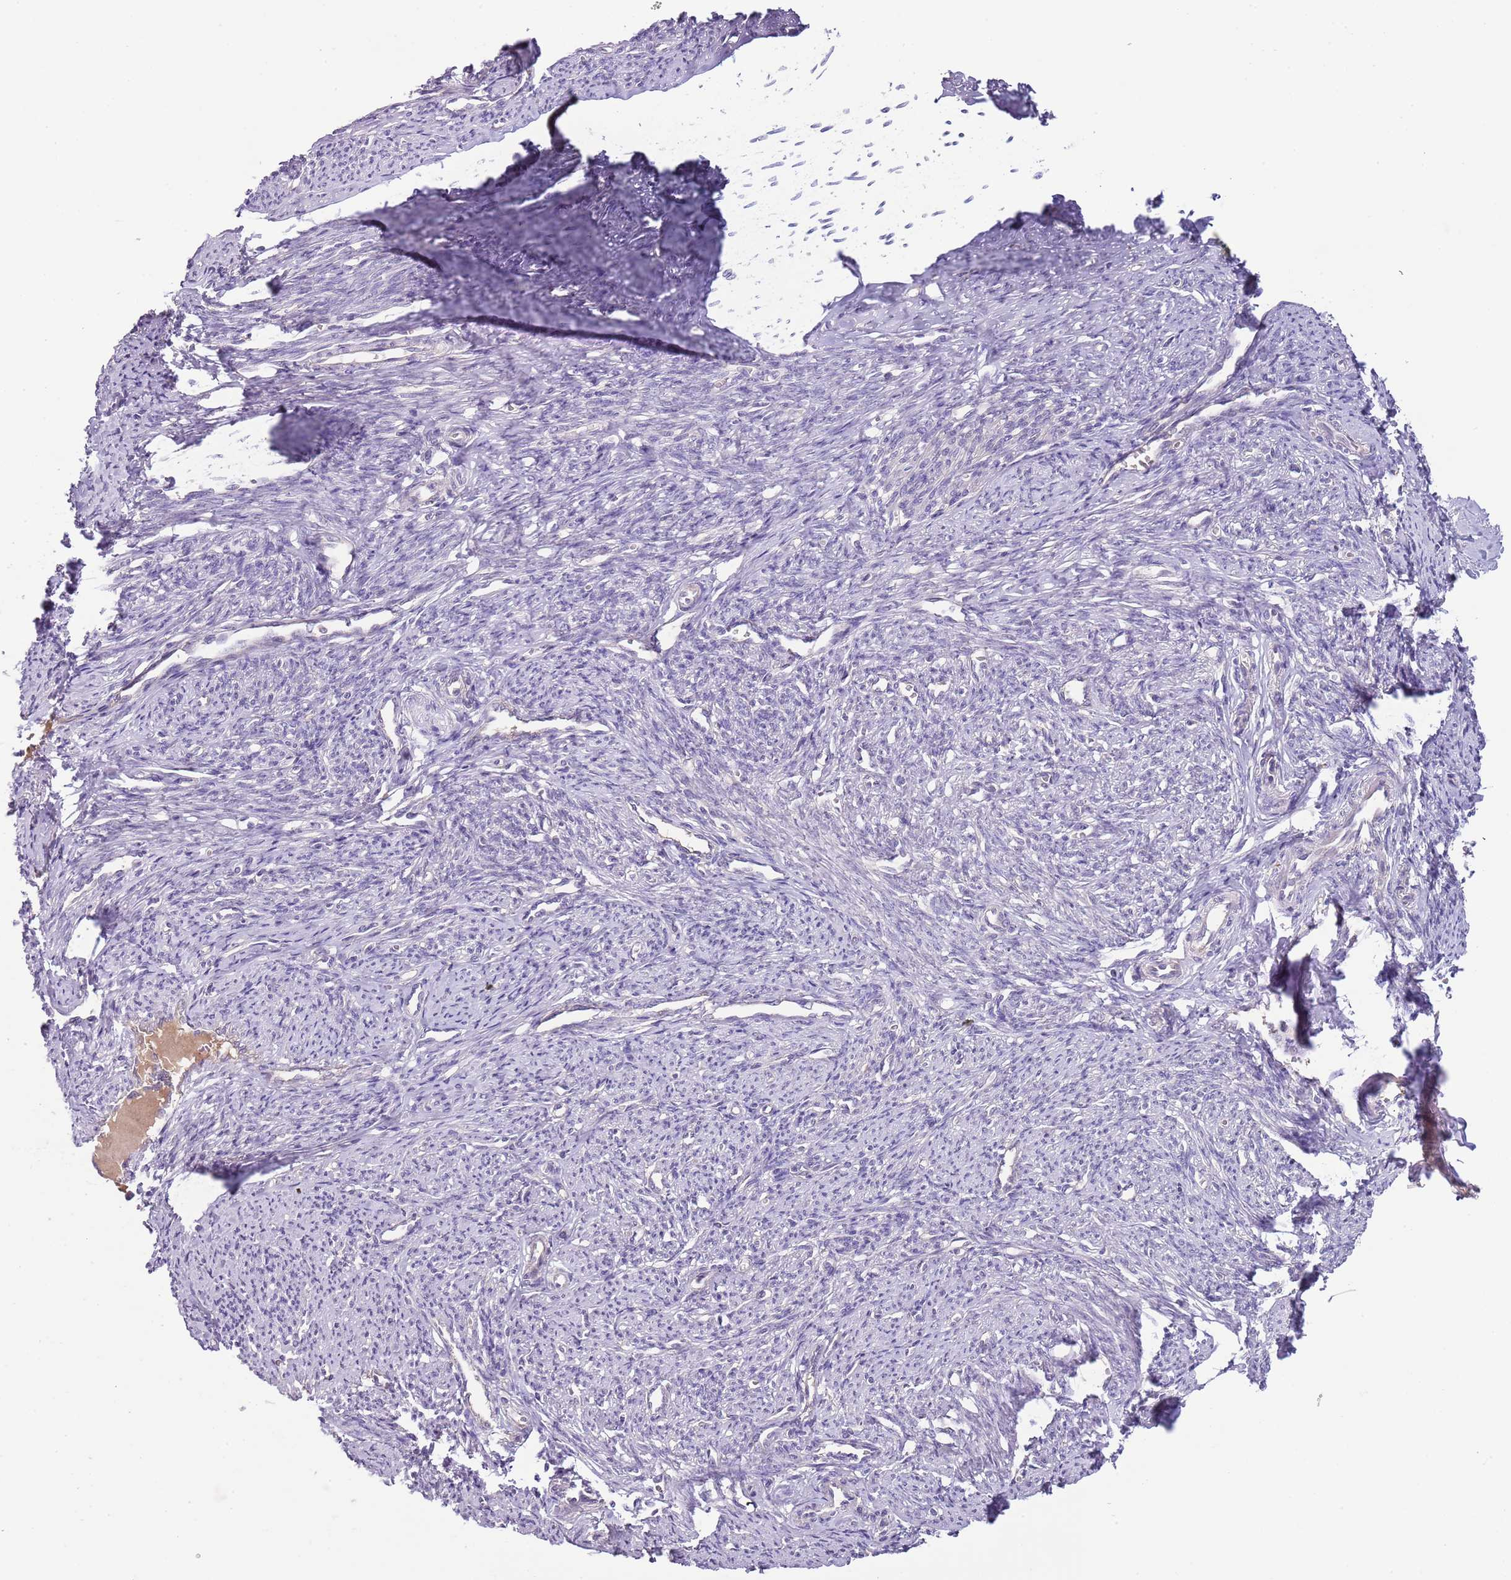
{"staining": {"intensity": "negative", "quantity": "none", "location": "none"}, "tissue": "smooth muscle", "cell_type": "Smooth muscle cells", "image_type": "normal", "snomed": [{"axis": "morphology", "description": "Normal tissue, NOS"}, {"axis": "topography", "description": "Smooth muscle"}, {"axis": "topography", "description": "Uterus"}], "caption": "Smooth muscle cells are negative for brown protein staining in unremarkable smooth muscle. (DAB IHC with hematoxylin counter stain).", "gene": "FECH", "patient": {"sex": "female", "age": 59}}